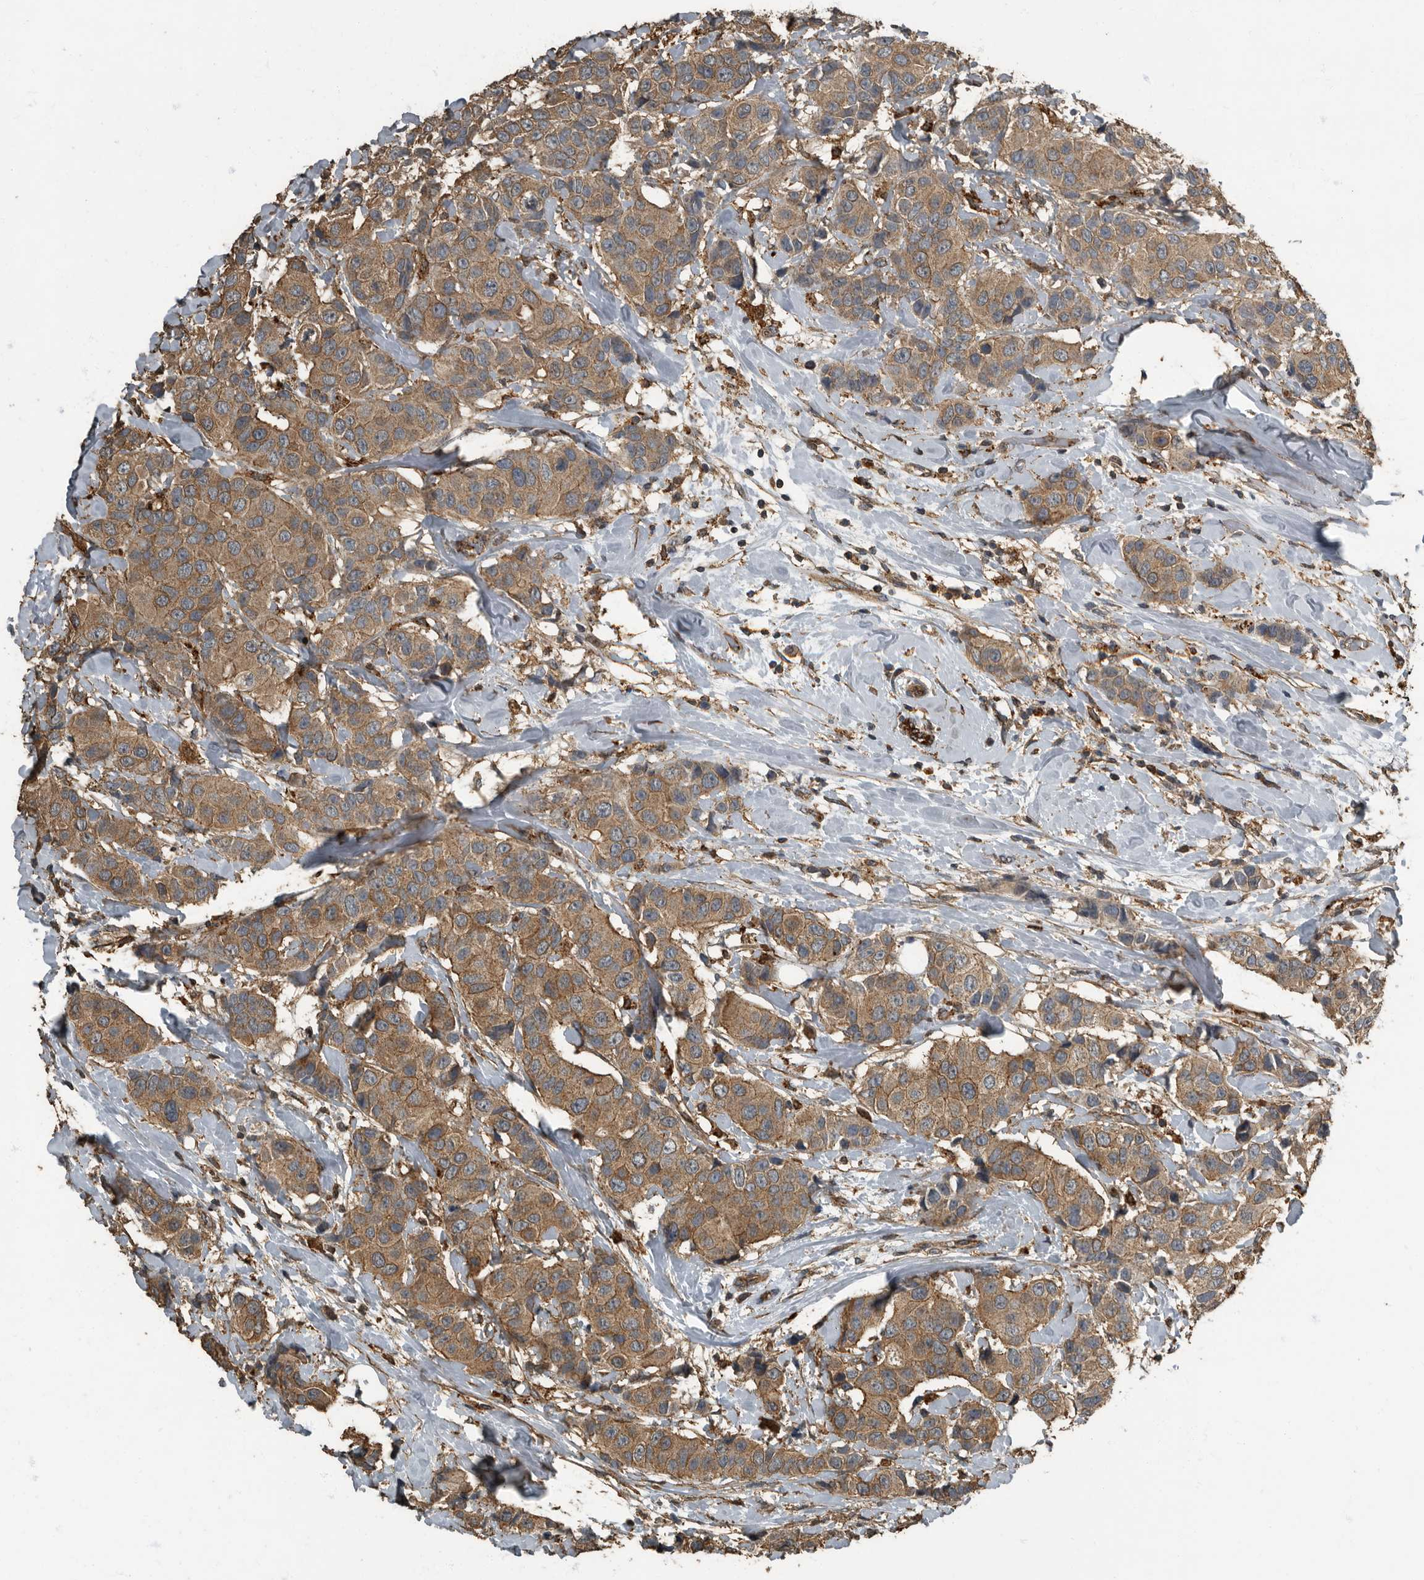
{"staining": {"intensity": "moderate", "quantity": ">75%", "location": "cytoplasmic/membranous"}, "tissue": "breast cancer", "cell_type": "Tumor cells", "image_type": "cancer", "snomed": [{"axis": "morphology", "description": "Normal tissue, NOS"}, {"axis": "morphology", "description": "Duct carcinoma"}, {"axis": "topography", "description": "Breast"}], "caption": "IHC image of neoplastic tissue: breast intraductal carcinoma stained using IHC exhibits medium levels of moderate protein expression localized specifically in the cytoplasmic/membranous of tumor cells, appearing as a cytoplasmic/membranous brown color.", "gene": "IL15RA", "patient": {"sex": "female", "age": 39}}